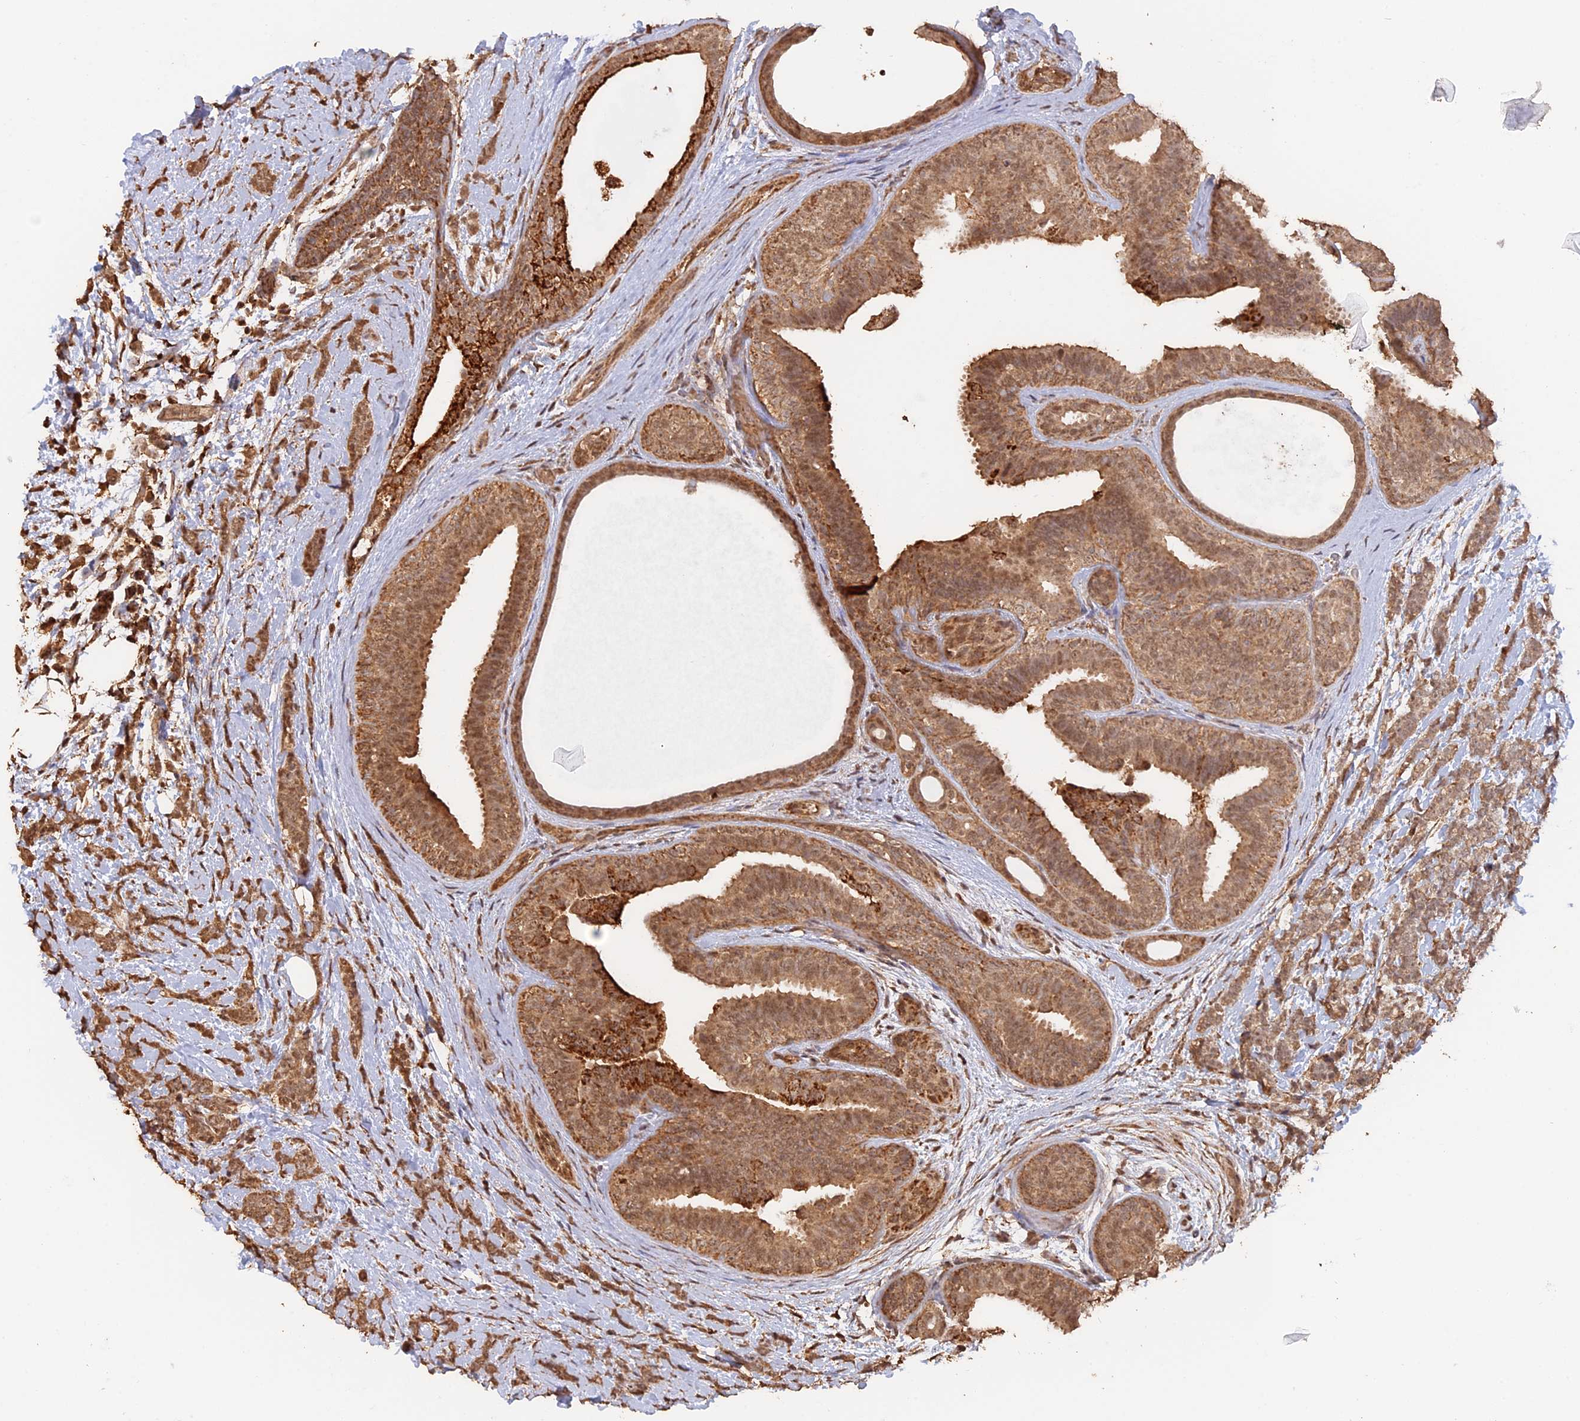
{"staining": {"intensity": "moderate", "quantity": ">75%", "location": "cytoplasmic/membranous"}, "tissue": "breast cancer", "cell_type": "Tumor cells", "image_type": "cancer", "snomed": [{"axis": "morphology", "description": "Lobular carcinoma"}, {"axis": "topography", "description": "Breast"}], "caption": "This micrograph demonstrates lobular carcinoma (breast) stained with immunohistochemistry (IHC) to label a protein in brown. The cytoplasmic/membranous of tumor cells show moderate positivity for the protein. Nuclei are counter-stained blue.", "gene": "FAM210B", "patient": {"sex": "female", "age": 58}}